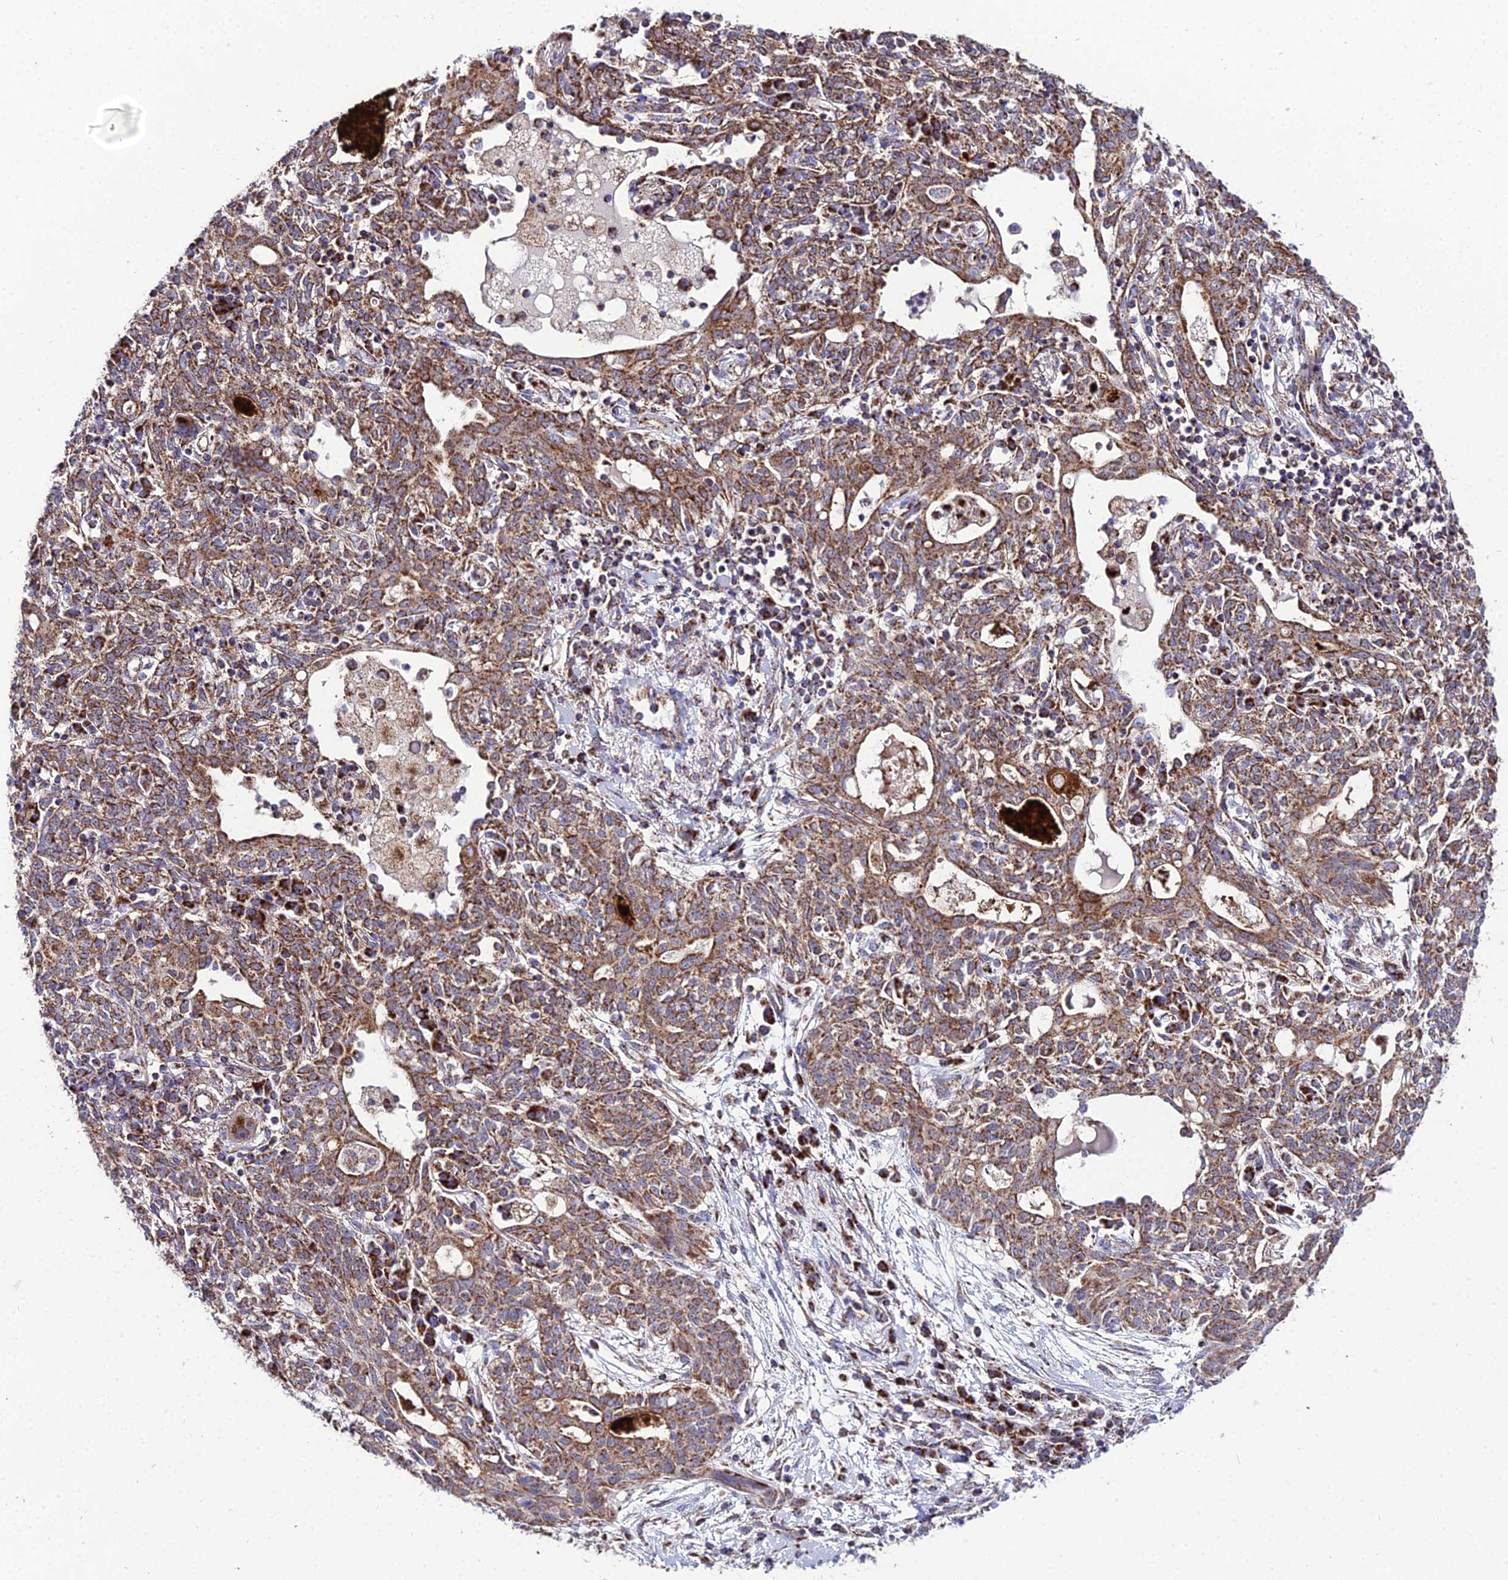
{"staining": {"intensity": "moderate", "quantity": ">75%", "location": "cytoplasmic/membranous"}, "tissue": "lung cancer", "cell_type": "Tumor cells", "image_type": "cancer", "snomed": [{"axis": "morphology", "description": "Squamous cell carcinoma, NOS"}, {"axis": "topography", "description": "Lung"}], "caption": "Immunohistochemistry micrograph of neoplastic tissue: human lung squamous cell carcinoma stained using IHC reveals medium levels of moderate protein expression localized specifically in the cytoplasmic/membranous of tumor cells, appearing as a cytoplasmic/membranous brown color.", "gene": "PSMD2", "patient": {"sex": "female", "age": 70}}